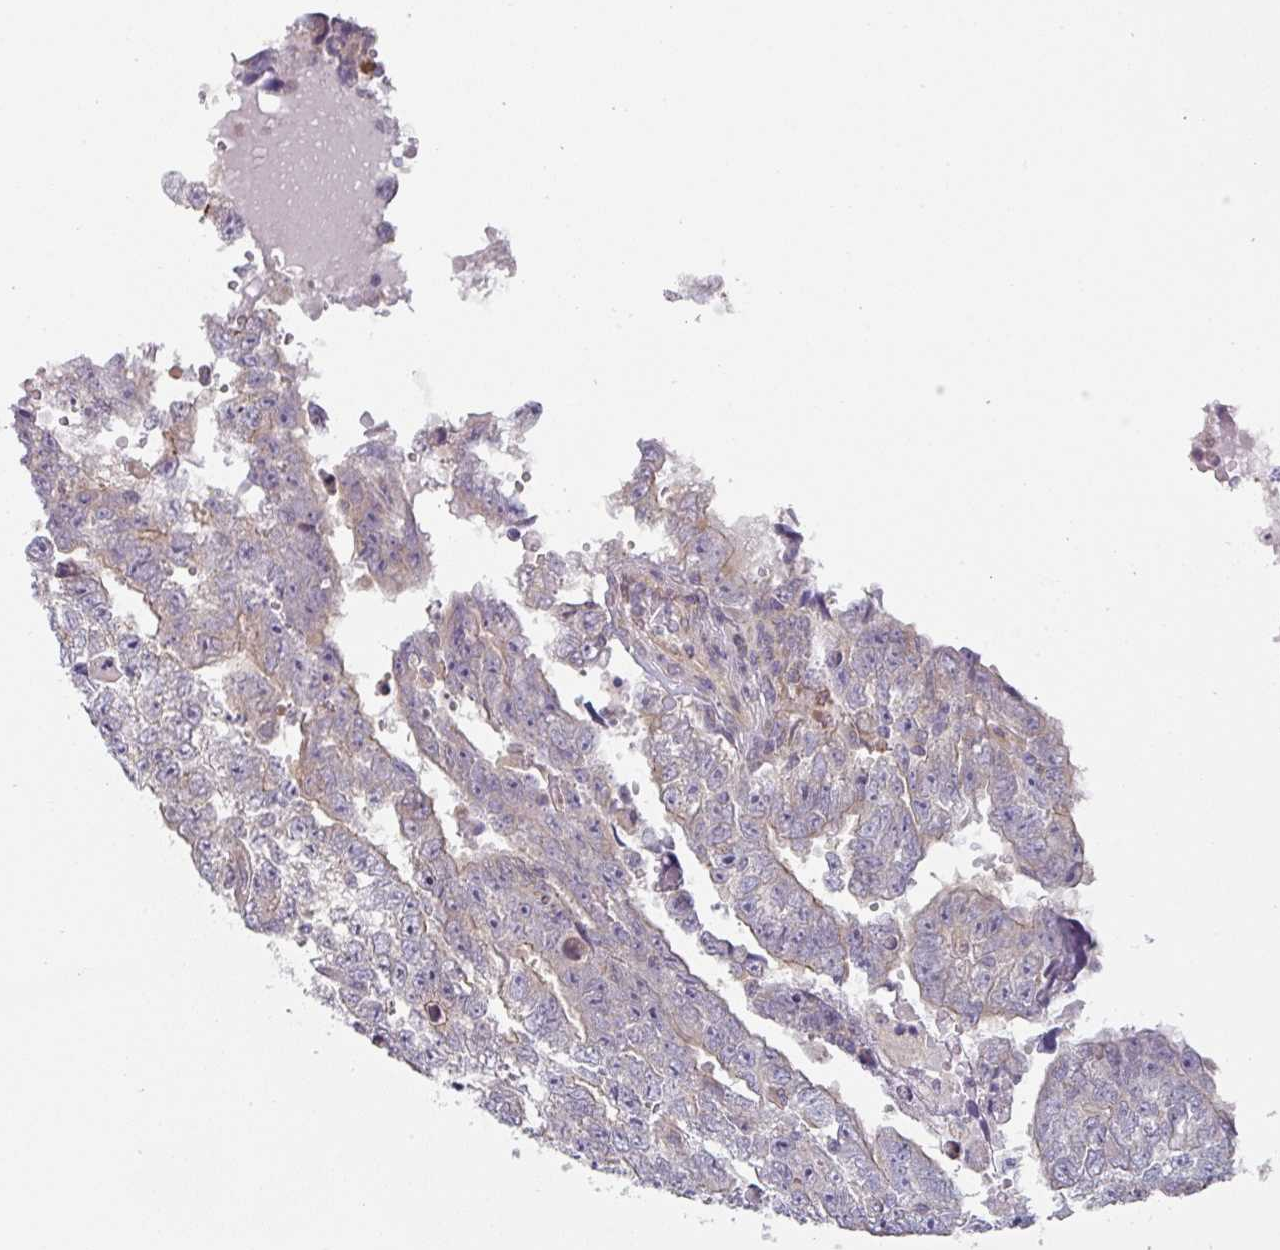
{"staining": {"intensity": "negative", "quantity": "none", "location": "none"}, "tissue": "testis cancer", "cell_type": "Tumor cells", "image_type": "cancer", "snomed": [{"axis": "morphology", "description": "Carcinoma, Embryonal, NOS"}, {"axis": "topography", "description": "Testis"}], "caption": "An immunohistochemistry histopathology image of embryonal carcinoma (testis) is shown. There is no staining in tumor cells of embryonal carcinoma (testis). The staining is performed using DAB (3,3'-diaminobenzidine) brown chromogen with nuclei counter-stained in using hematoxylin.", "gene": "TAPT1", "patient": {"sex": "male", "age": 25}}